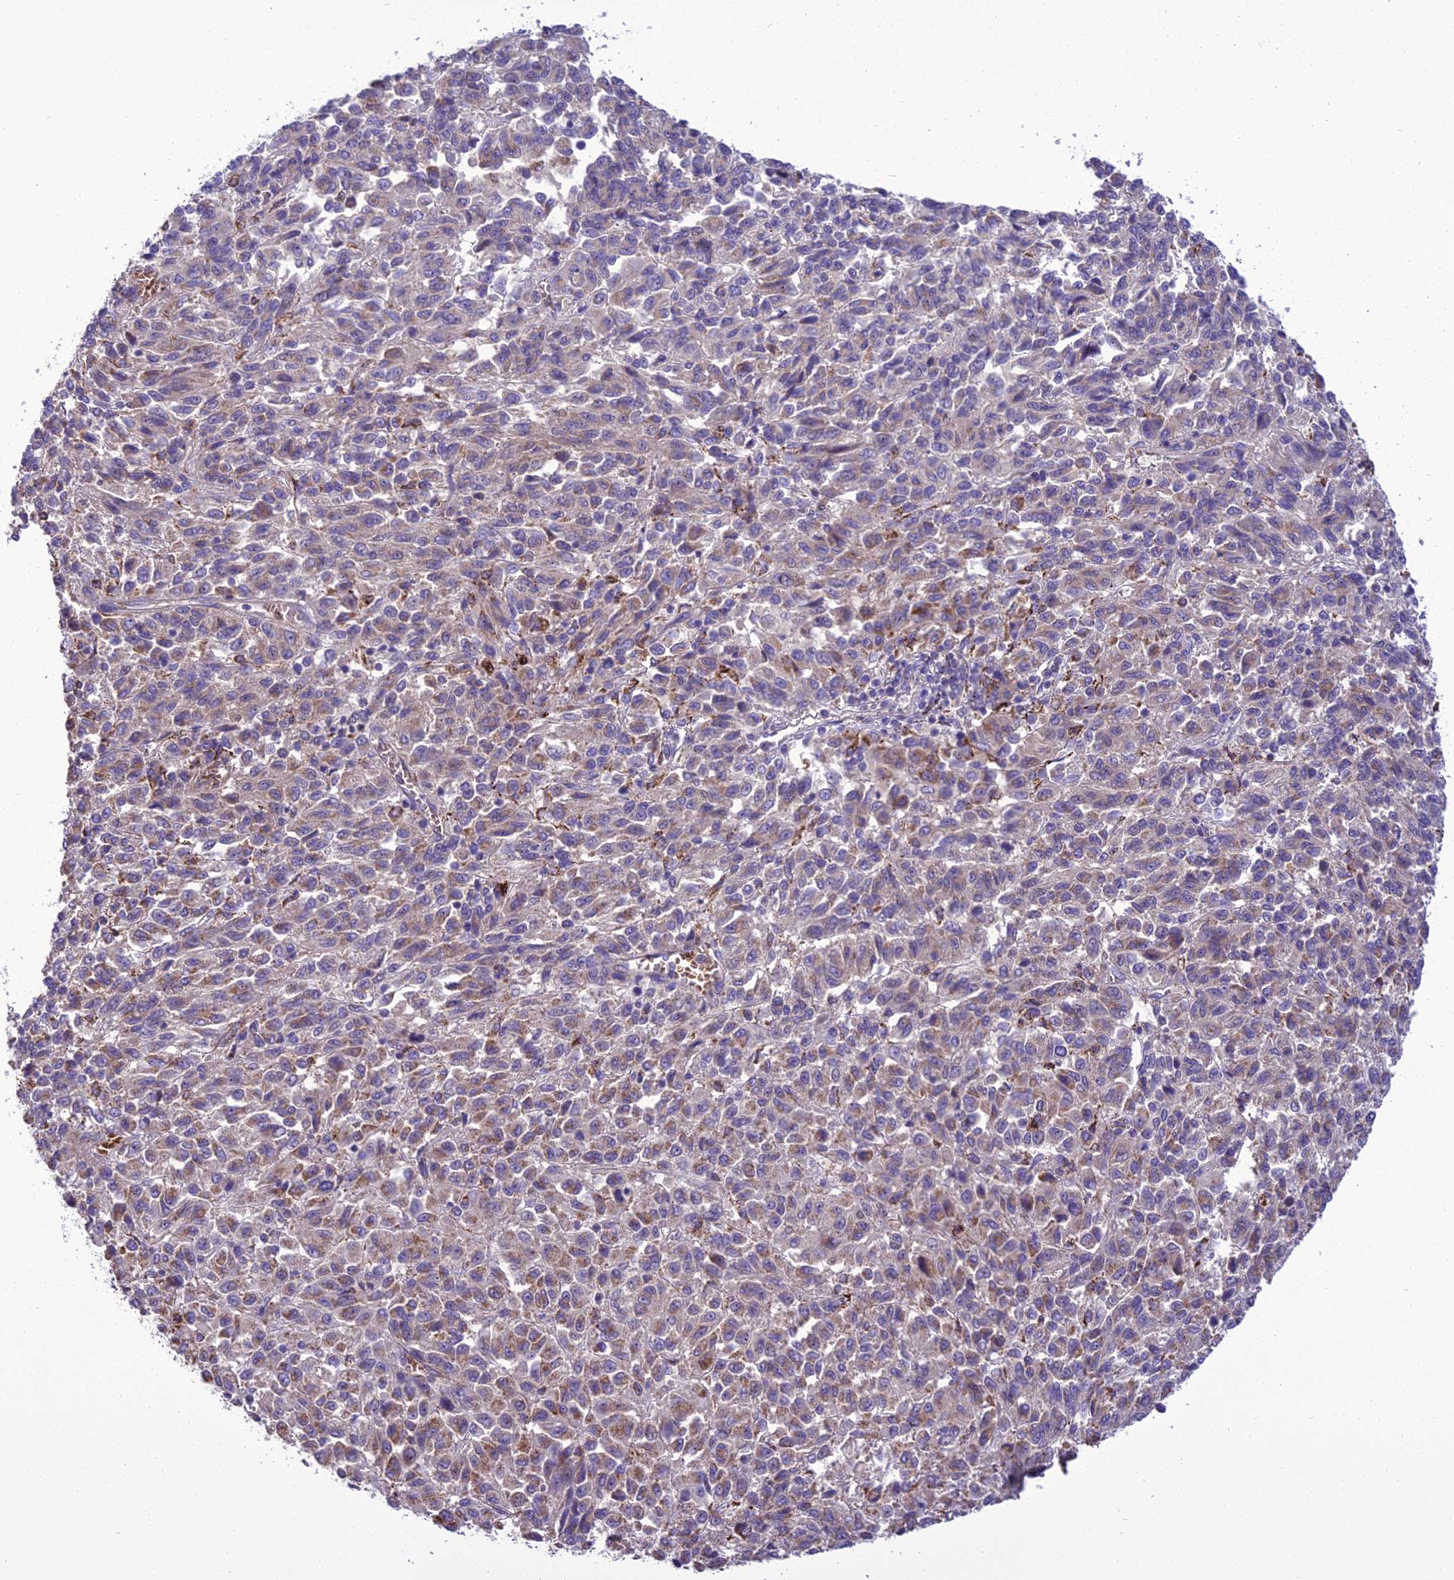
{"staining": {"intensity": "weak", "quantity": "25%-75%", "location": "cytoplasmic/membranous"}, "tissue": "melanoma", "cell_type": "Tumor cells", "image_type": "cancer", "snomed": [{"axis": "morphology", "description": "Malignant melanoma, Metastatic site"}, {"axis": "topography", "description": "Lung"}], "caption": "Protein expression analysis of human malignant melanoma (metastatic site) reveals weak cytoplasmic/membranous positivity in approximately 25%-75% of tumor cells. Nuclei are stained in blue.", "gene": "TBC1D24", "patient": {"sex": "male", "age": 64}}